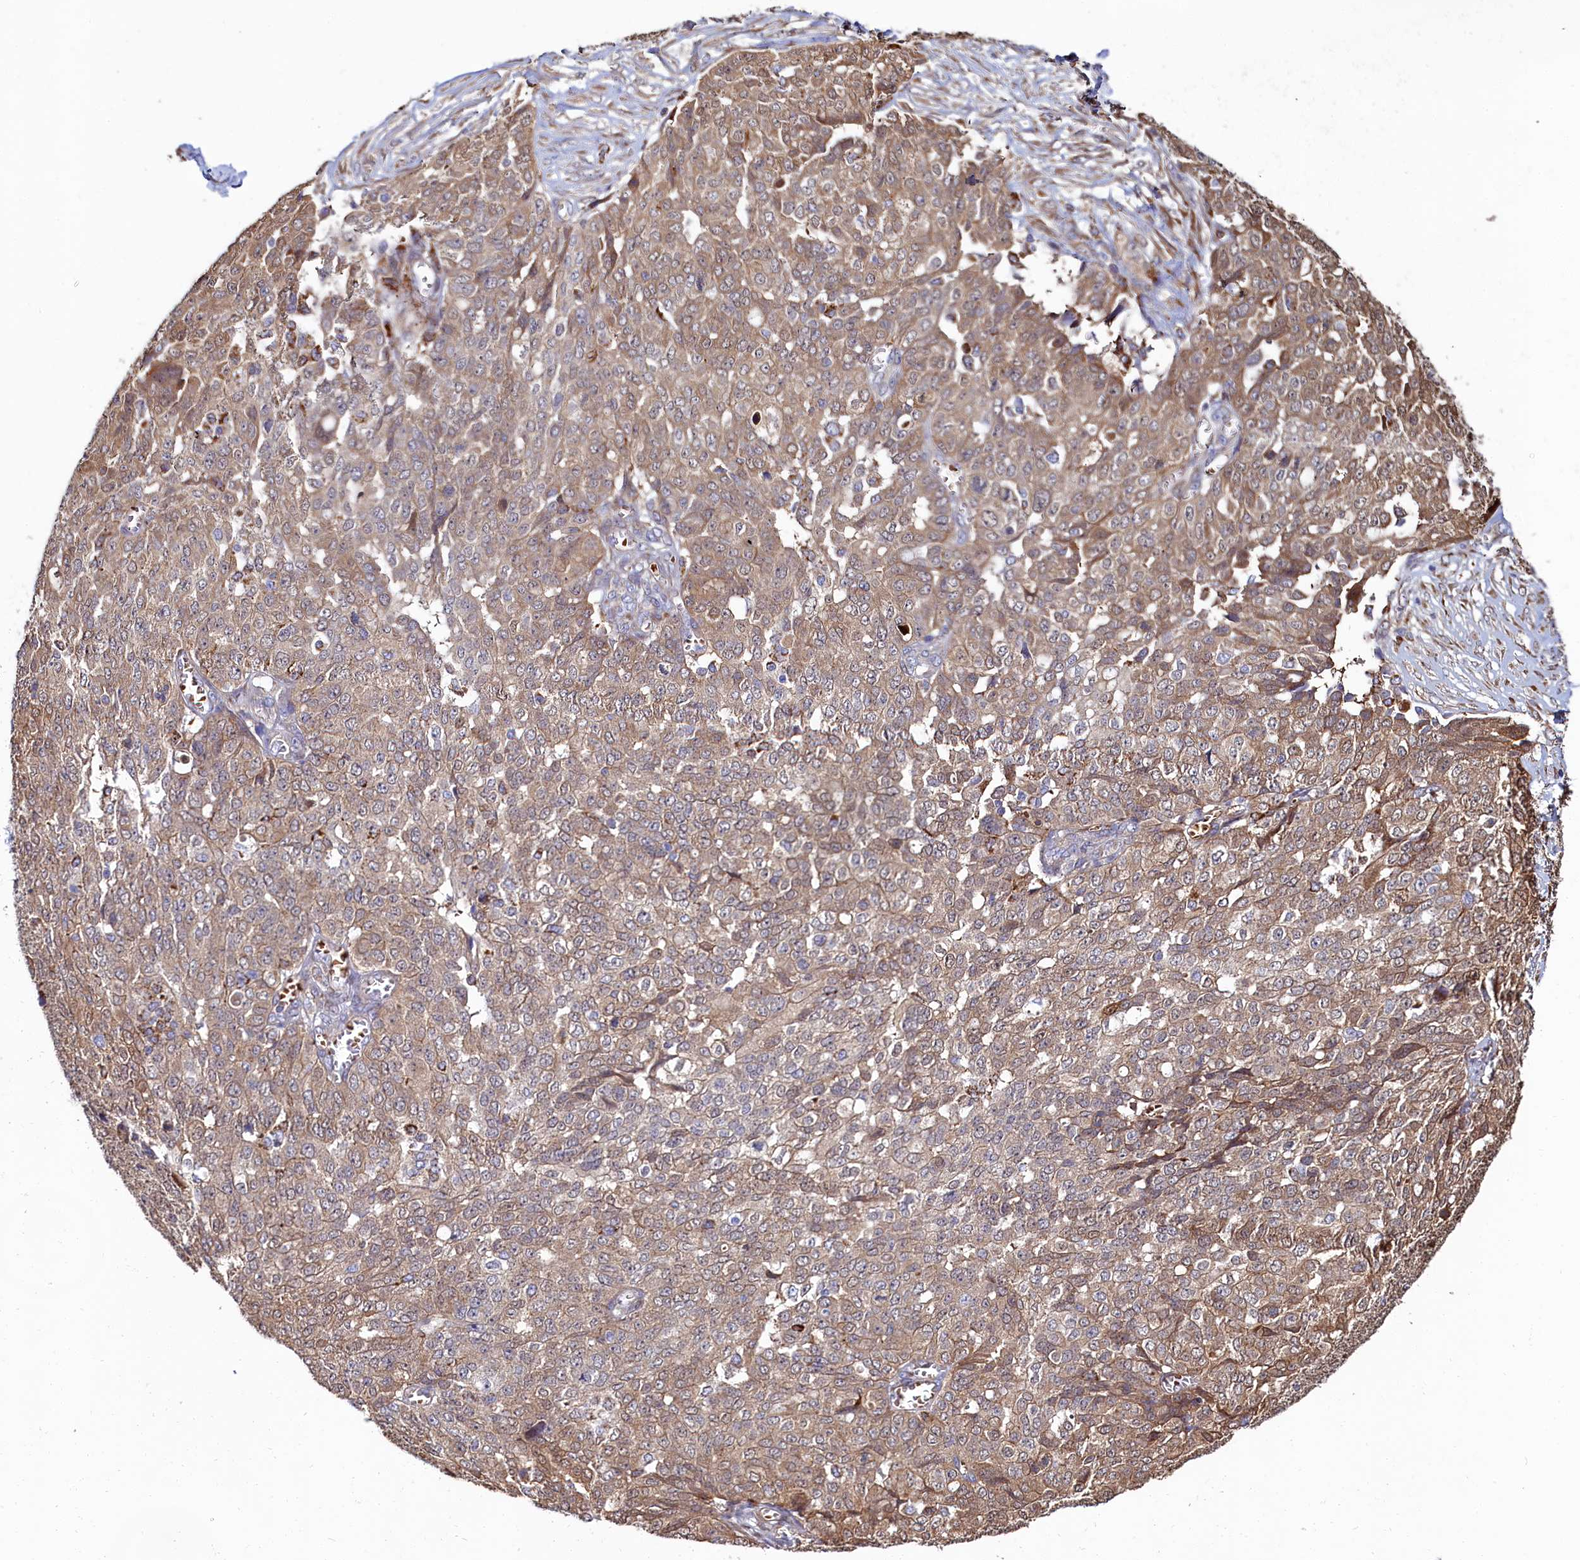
{"staining": {"intensity": "moderate", "quantity": ">75%", "location": "cytoplasmic/membranous"}, "tissue": "ovarian cancer", "cell_type": "Tumor cells", "image_type": "cancer", "snomed": [{"axis": "morphology", "description": "Cystadenocarcinoma, serous, NOS"}, {"axis": "topography", "description": "Soft tissue"}, {"axis": "topography", "description": "Ovary"}], "caption": "Serous cystadenocarcinoma (ovarian) stained for a protein demonstrates moderate cytoplasmic/membranous positivity in tumor cells. (DAB IHC with brightfield microscopy, high magnification).", "gene": "ASTE1", "patient": {"sex": "female", "age": 57}}